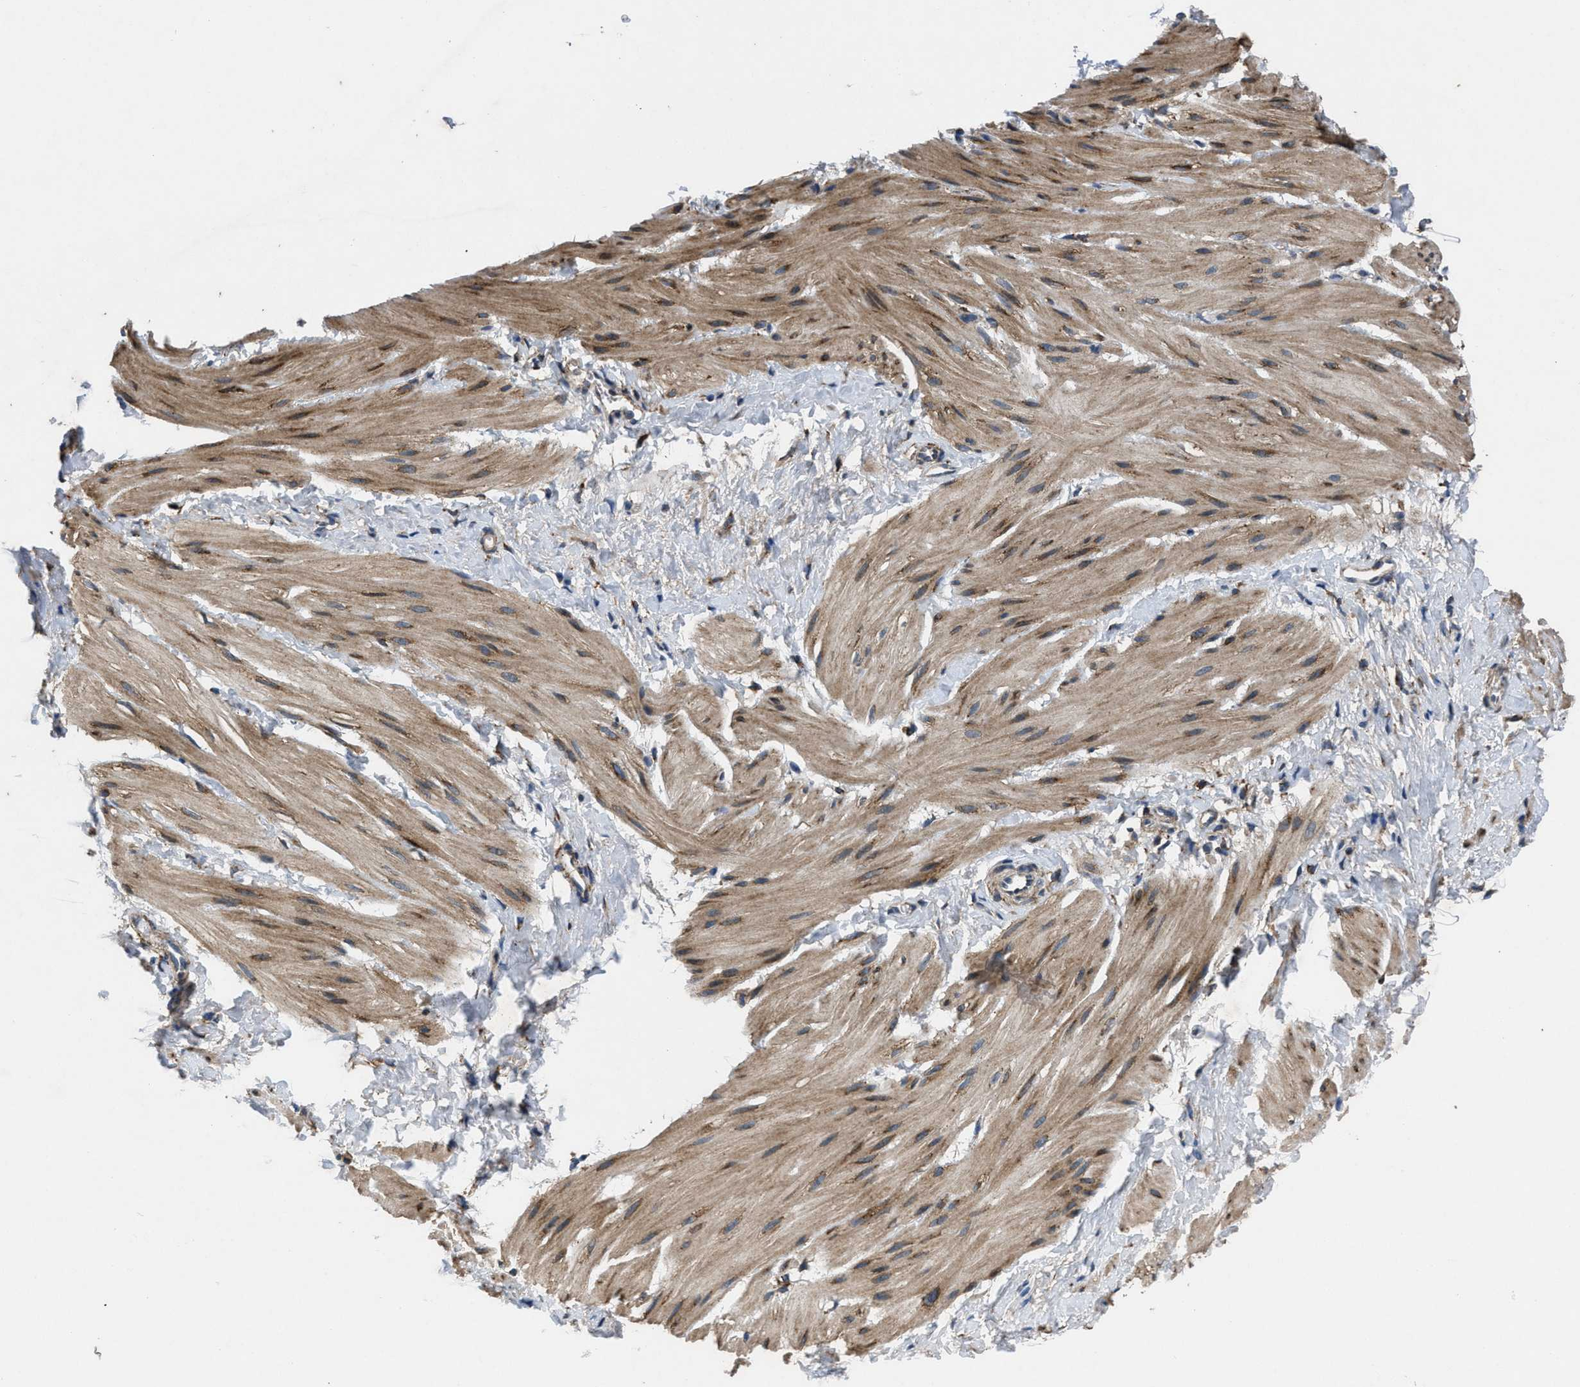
{"staining": {"intensity": "moderate", "quantity": "25%-75%", "location": "cytoplasmic/membranous"}, "tissue": "smooth muscle", "cell_type": "Smooth muscle cells", "image_type": "normal", "snomed": [{"axis": "morphology", "description": "Normal tissue, NOS"}, {"axis": "topography", "description": "Smooth muscle"}], "caption": "A histopathology image of smooth muscle stained for a protein reveals moderate cytoplasmic/membranous brown staining in smooth muscle cells. Using DAB (brown) and hematoxylin (blue) stains, captured at high magnification using brightfield microscopy.", "gene": "PDP1", "patient": {"sex": "male", "age": 16}}